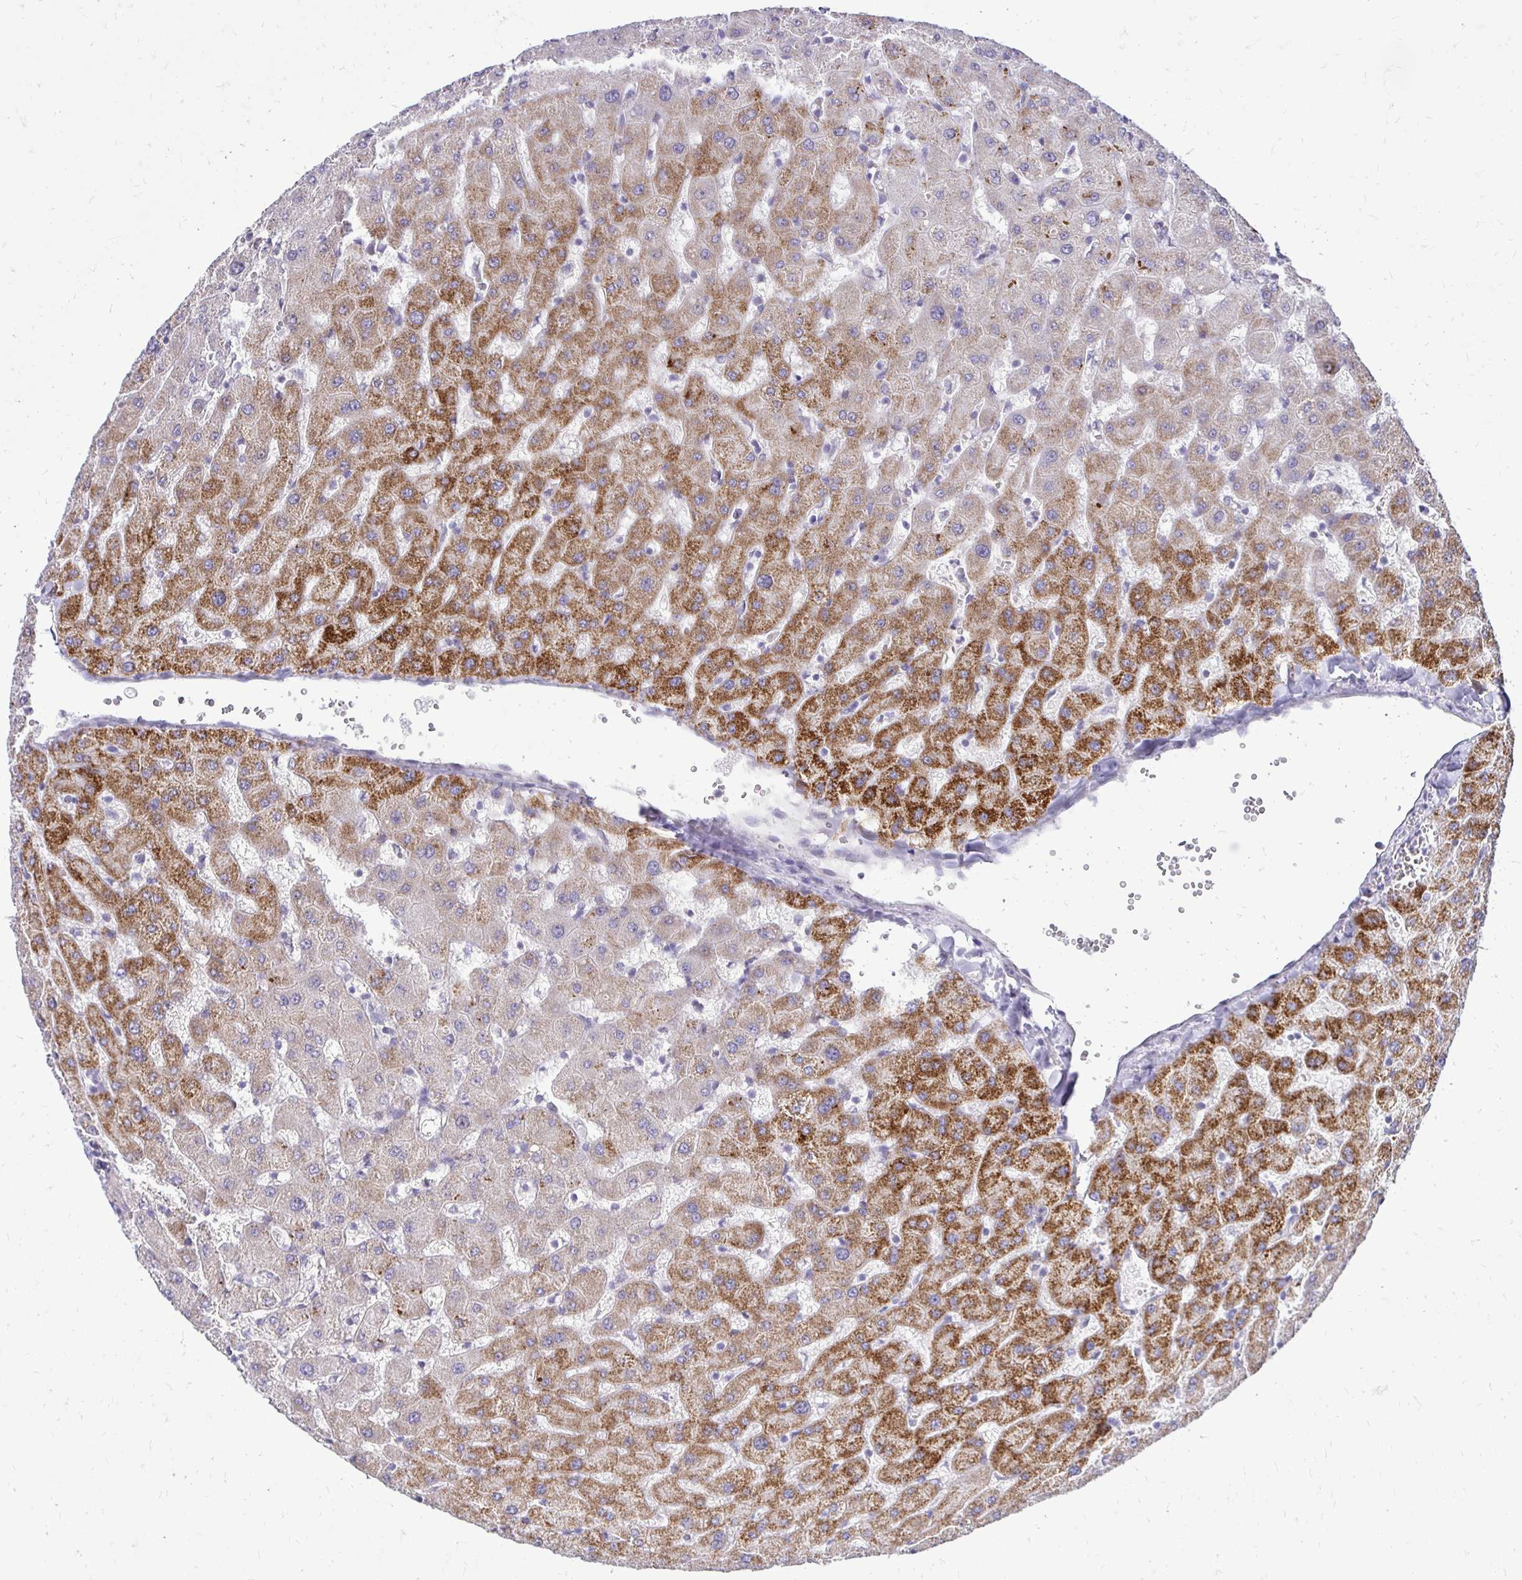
{"staining": {"intensity": "negative", "quantity": "none", "location": "none"}, "tissue": "liver", "cell_type": "Cholangiocytes", "image_type": "normal", "snomed": [{"axis": "morphology", "description": "Normal tissue, NOS"}, {"axis": "topography", "description": "Liver"}], "caption": "IHC photomicrograph of unremarkable liver stained for a protein (brown), which demonstrates no expression in cholangiocytes. (Immunohistochemistry (ihc), brightfield microscopy, high magnification).", "gene": "GAS2", "patient": {"sex": "female", "age": 63}}